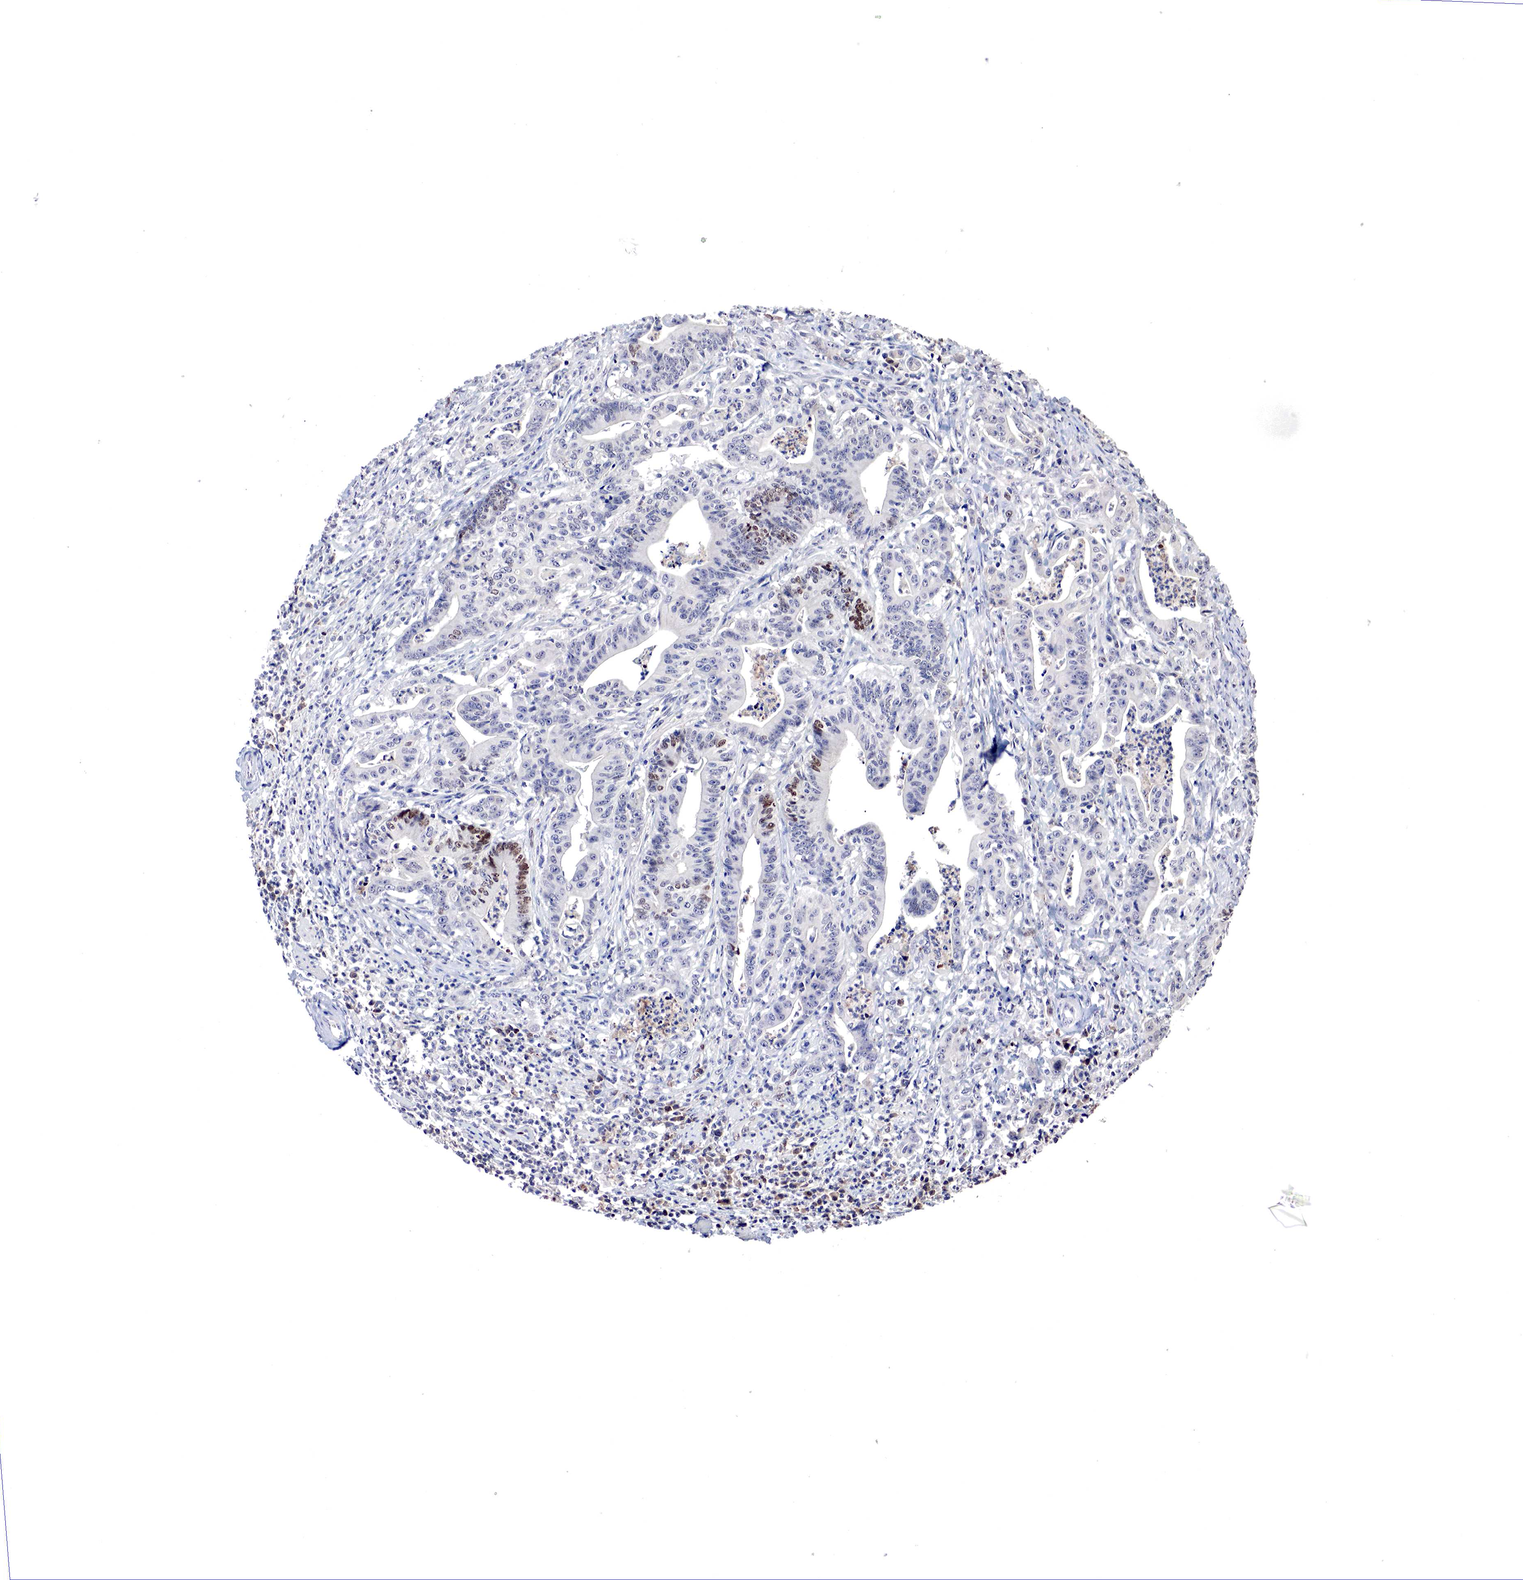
{"staining": {"intensity": "moderate", "quantity": "<25%", "location": "nuclear"}, "tissue": "stomach cancer", "cell_type": "Tumor cells", "image_type": "cancer", "snomed": [{"axis": "morphology", "description": "Adenocarcinoma, NOS"}, {"axis": "topography", "description": "Stomach, lower"}], "caption": "Protein staining reveals moderate nuclear expression in about <25% of tumor cells in stomach adenocarcinoma.", "gene": "DACH2", "patient": {"sex": "female", "age": 86}}